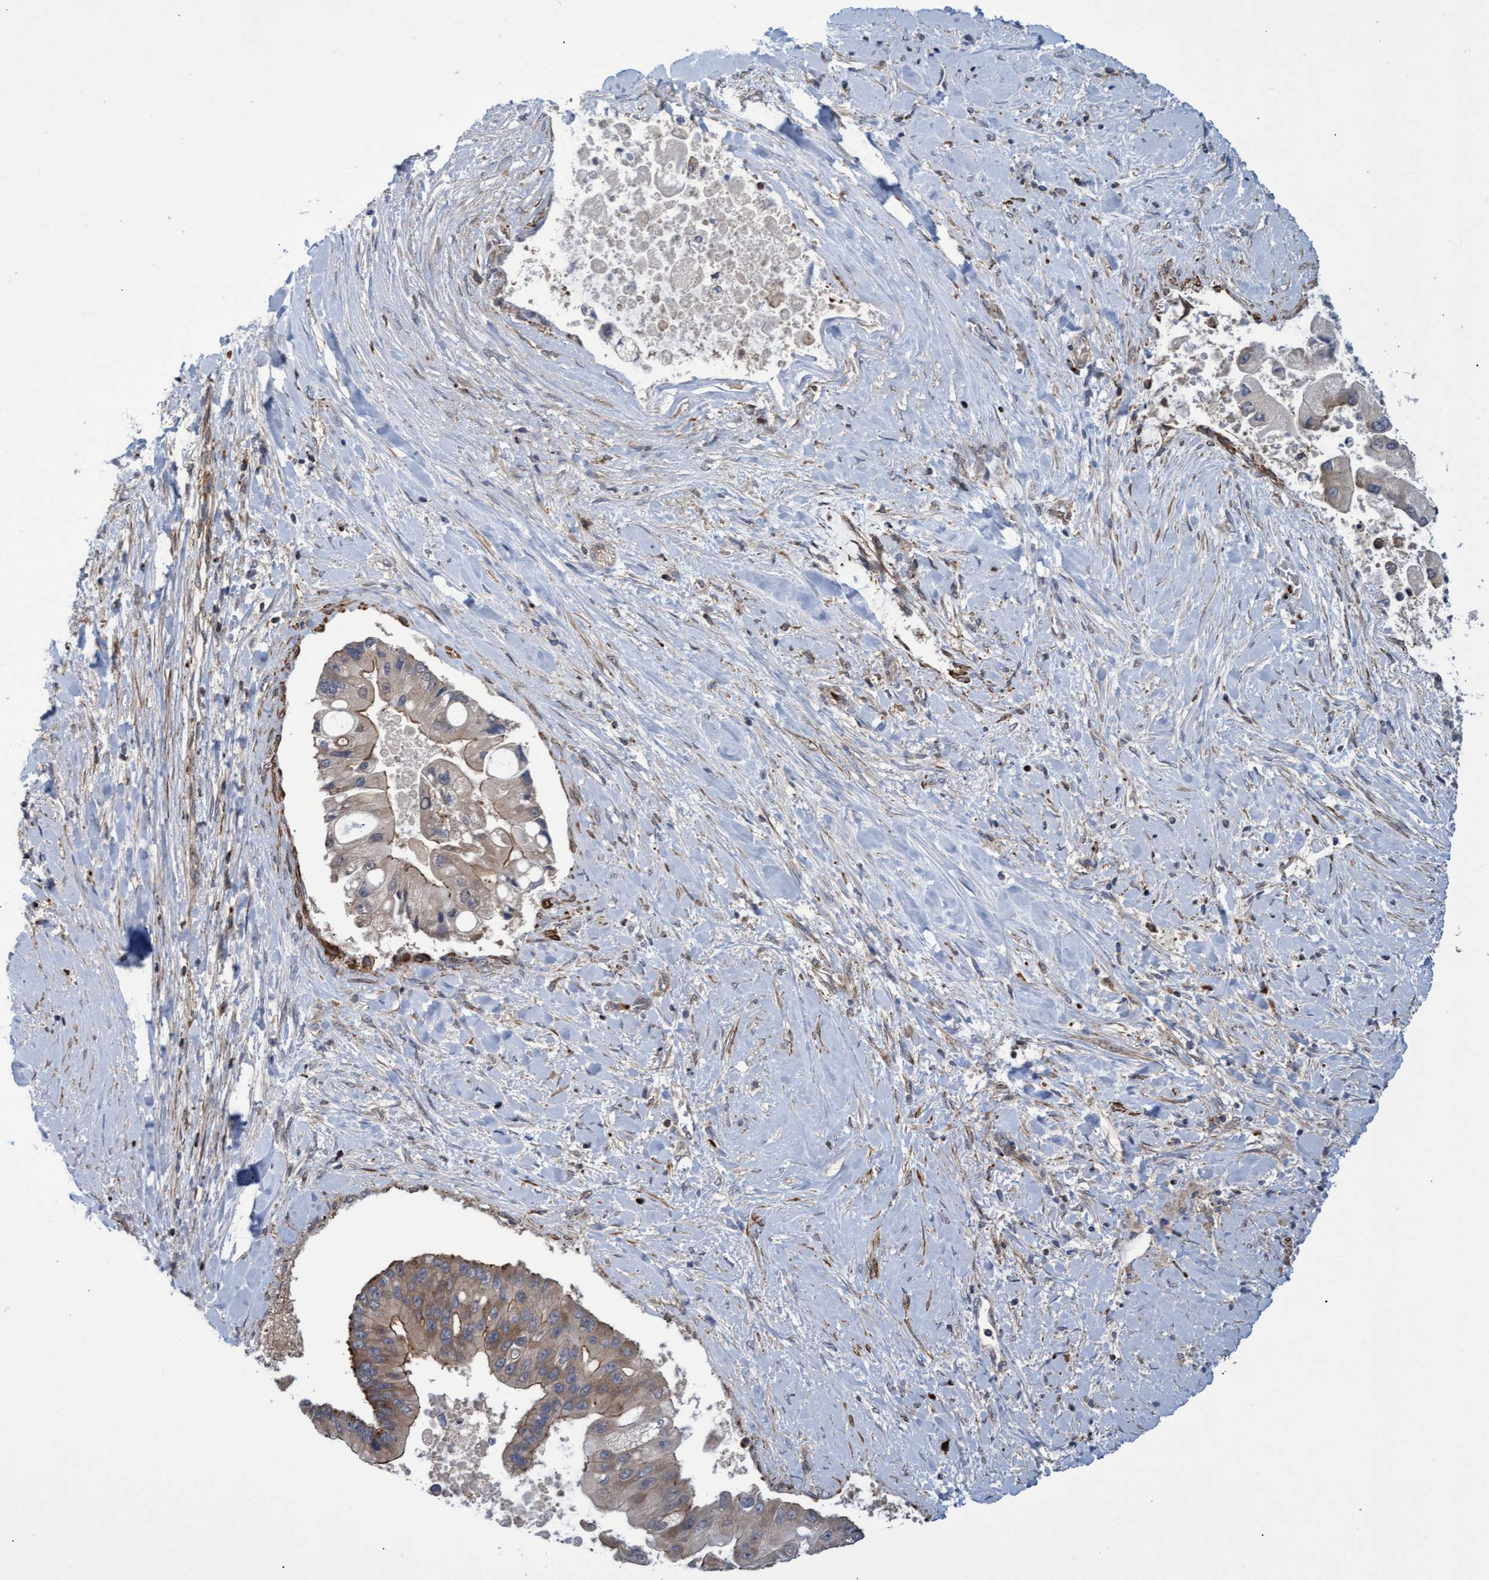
{"staining": {"intensity": "weak", "quantity": ">75%", "location": "cytoplasmic/membranous"}, "tissue": "liver cancer", "cell_type": "Tumor cells", "image_type": "cancer", "snomed": [{"axis": "morphology", "description": "Cholangiocarcinoma"}, {"axis": "topography", "description": "Liver"}], "caption": "Immunohistochemical staining of liver cholangiocarcinoma exhibits low levels of weak cytoplasmic/membranous expression in about >75% of tumor cells.", "gene": "NAA15", "patient": {"sex": "male", "age": 50}}